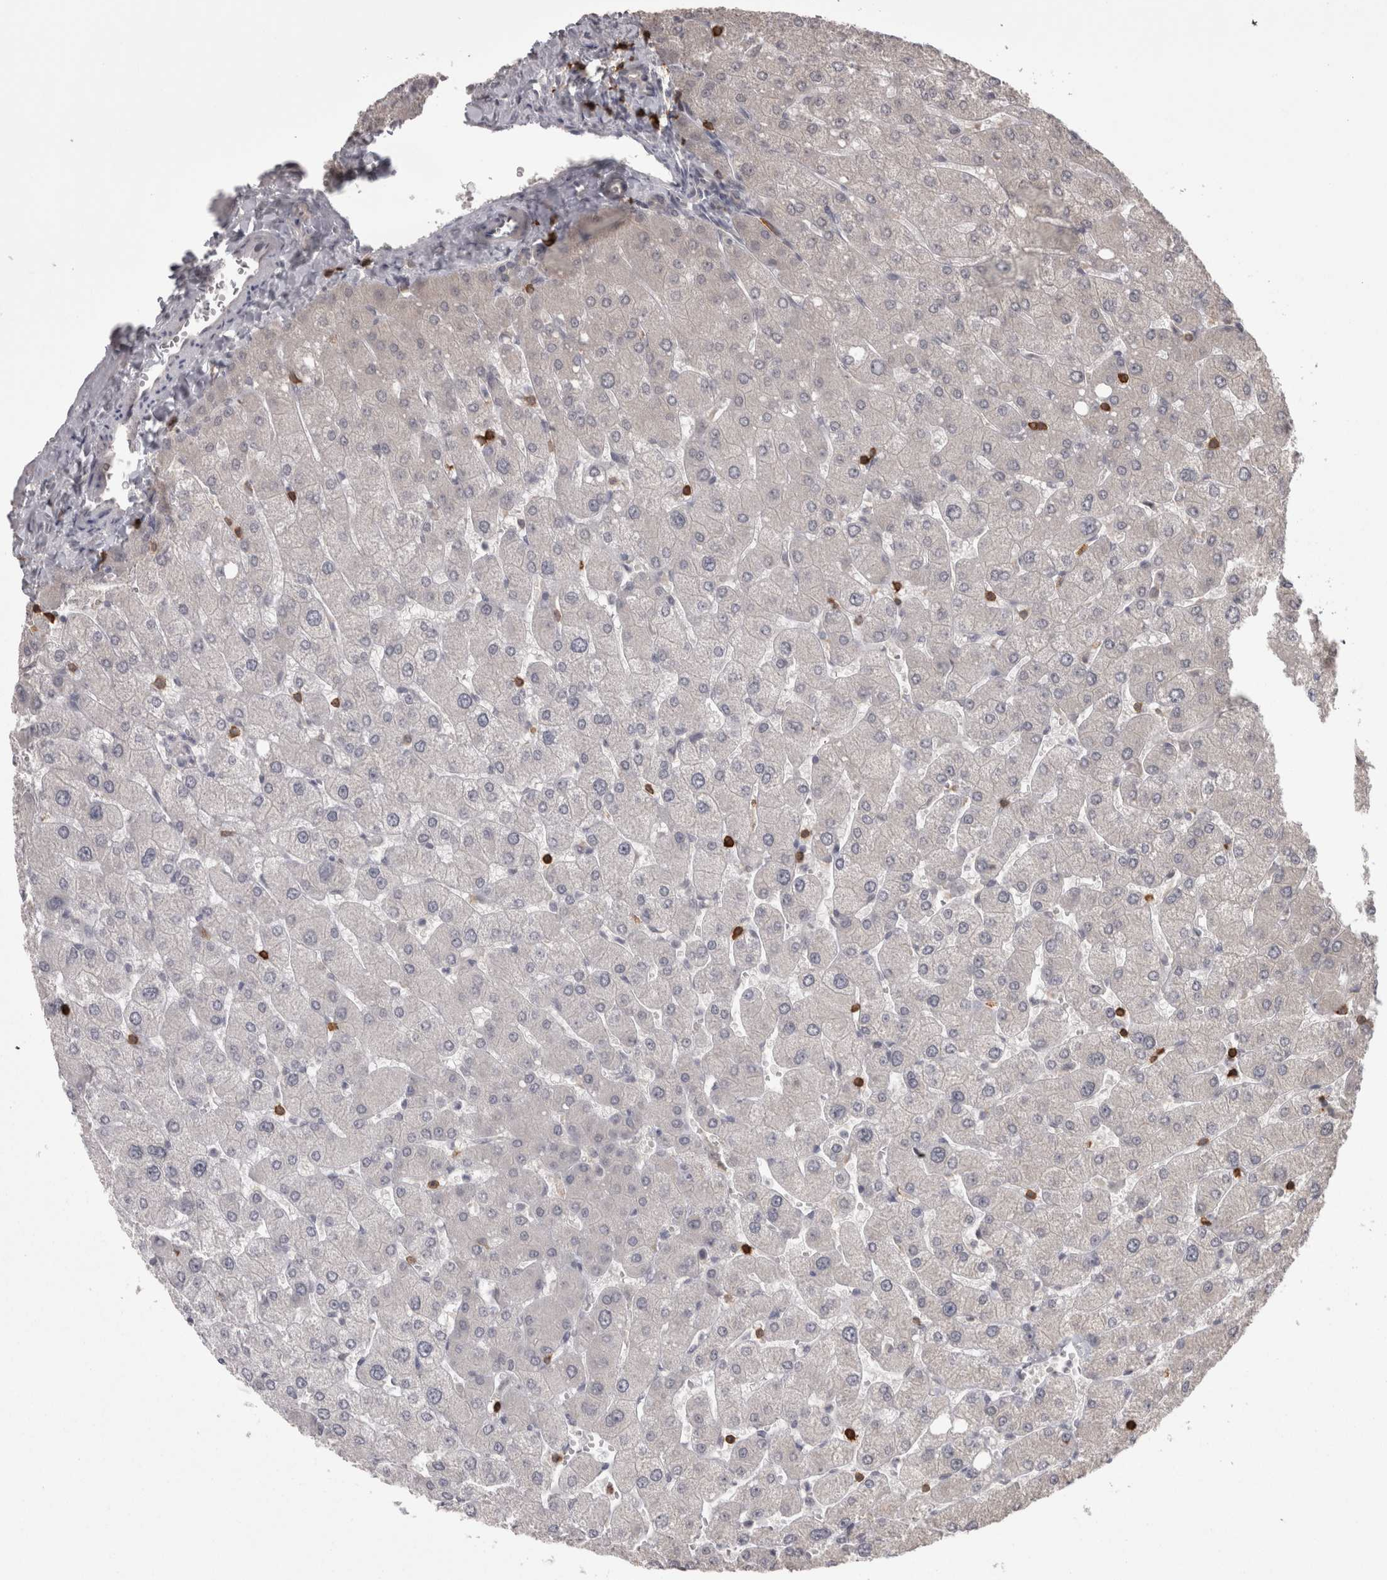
{"staining": {"intensity": "negative", "quantity": "none", "location": "none"}, "tissue": "liver", "cell_type": "Cholangiocytes", "image_type": "normal", "snomed": [{"axis": "morphology", "description": "Normal tissue, NOS"}, {"axis": "topography", "description": "Liver"}], "caption": "Immunohistochemistry (IHC) micrograph of unremarkable liver stained for a protein (brown), which displays no positivity in cholangiocytes. Brightfield microscopy of immunohistochemistry stained with DAB (3,3'-diaminobenzidine) (brown) and hematoxylin (blue), captured at high magnification.", "gene": "SKAP1", "patient": {"sex": "male", "age": 55}}